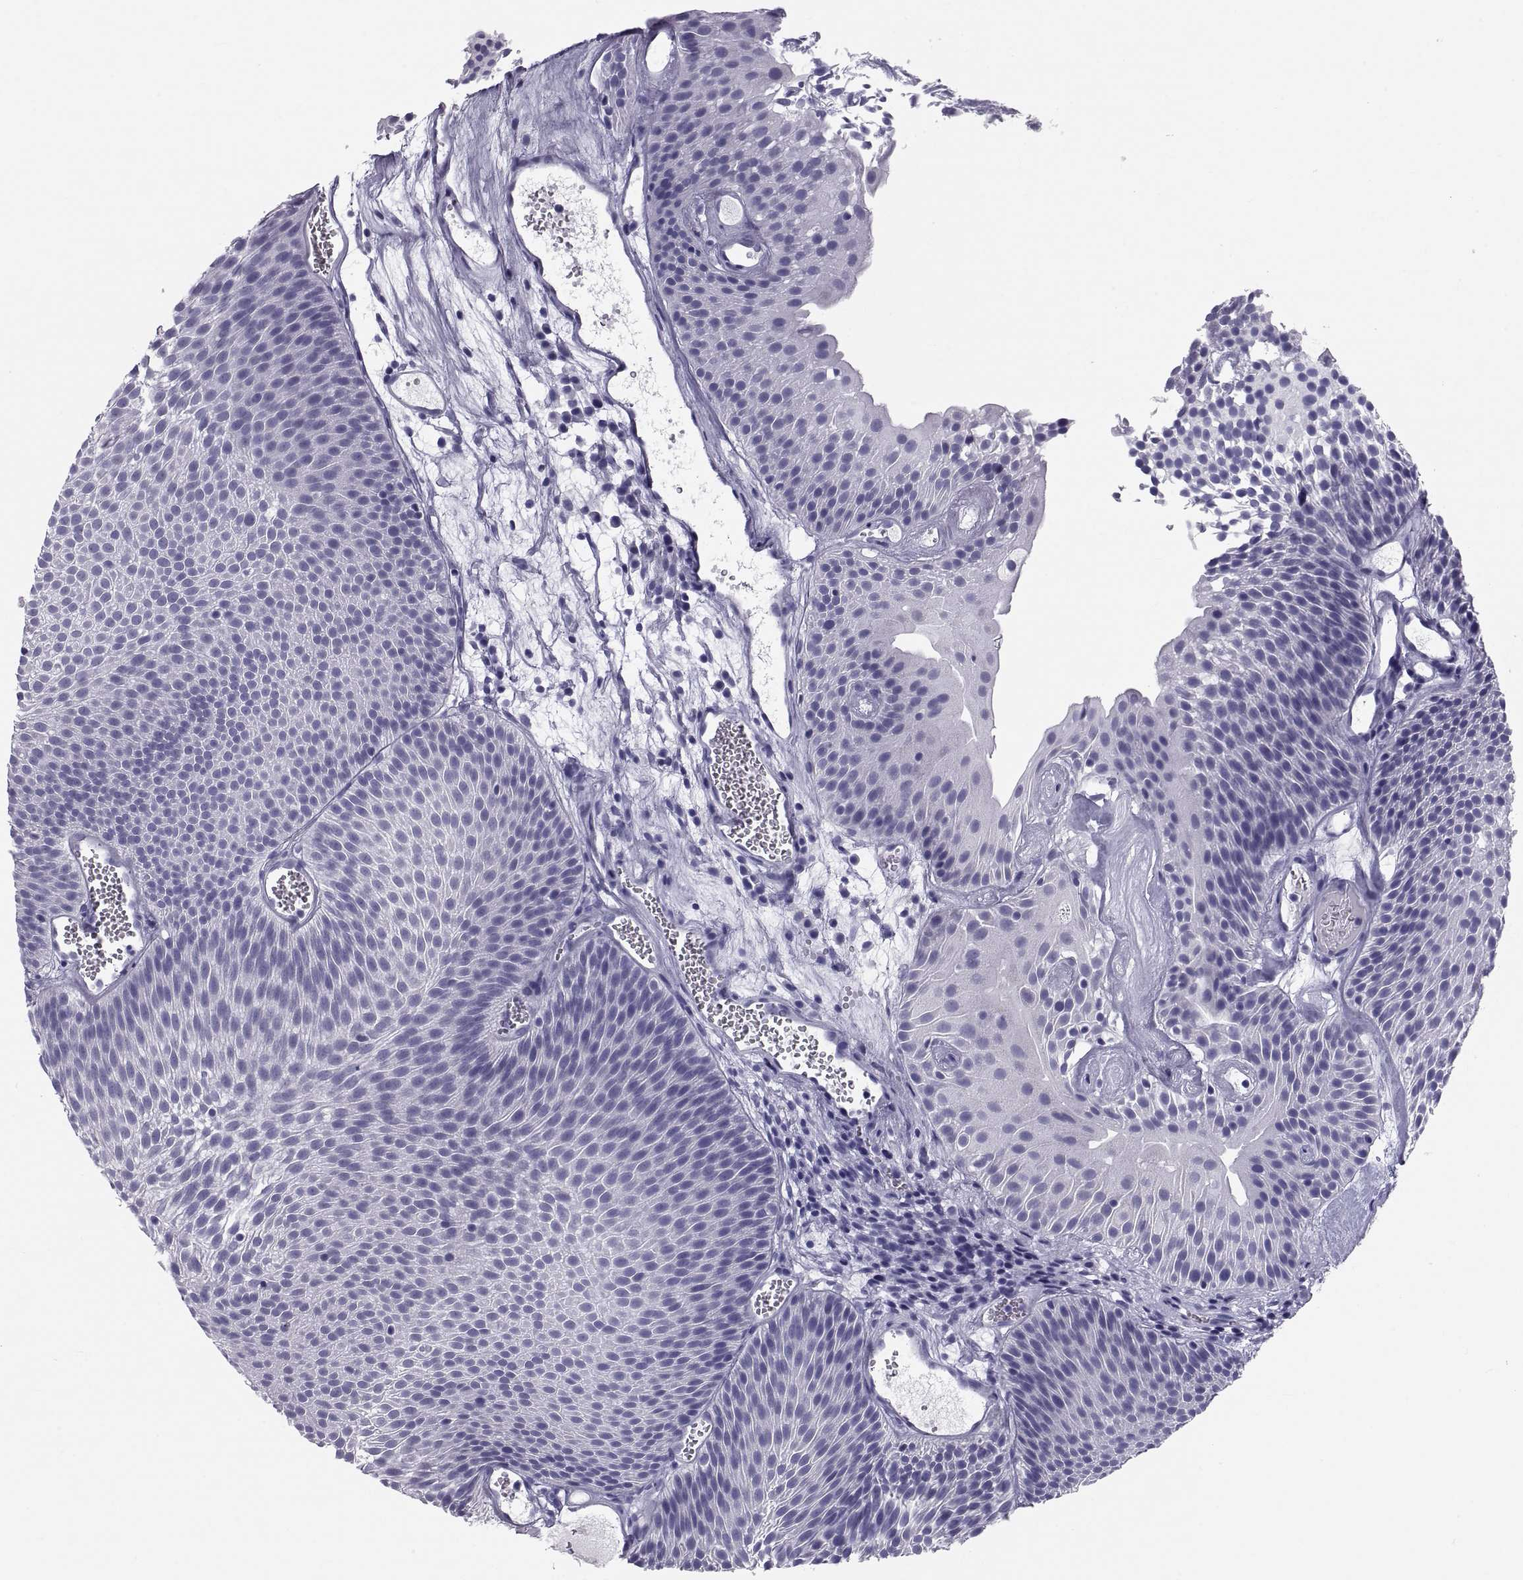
{"staining": {"intensity": "negative", "quantity": "none", "location": "none"}, "tissue": "urothelial cancer", "cell_type": "Tumor cells", "image_type": "cancer", "snomed": [{"axis": "morphology", "description": "Urothelial carcinoma, Low grade"}, {"axis": "topography", "description": "Urinary bladder"}], "caption": "Human urothelial carcinoma (low-grade) stained for a protein using immunohistochemistry (IHC) exhibits no staining in tumor cells.", "gene": "DEFB129", "patient": {"sex": "male", "age": 52}}